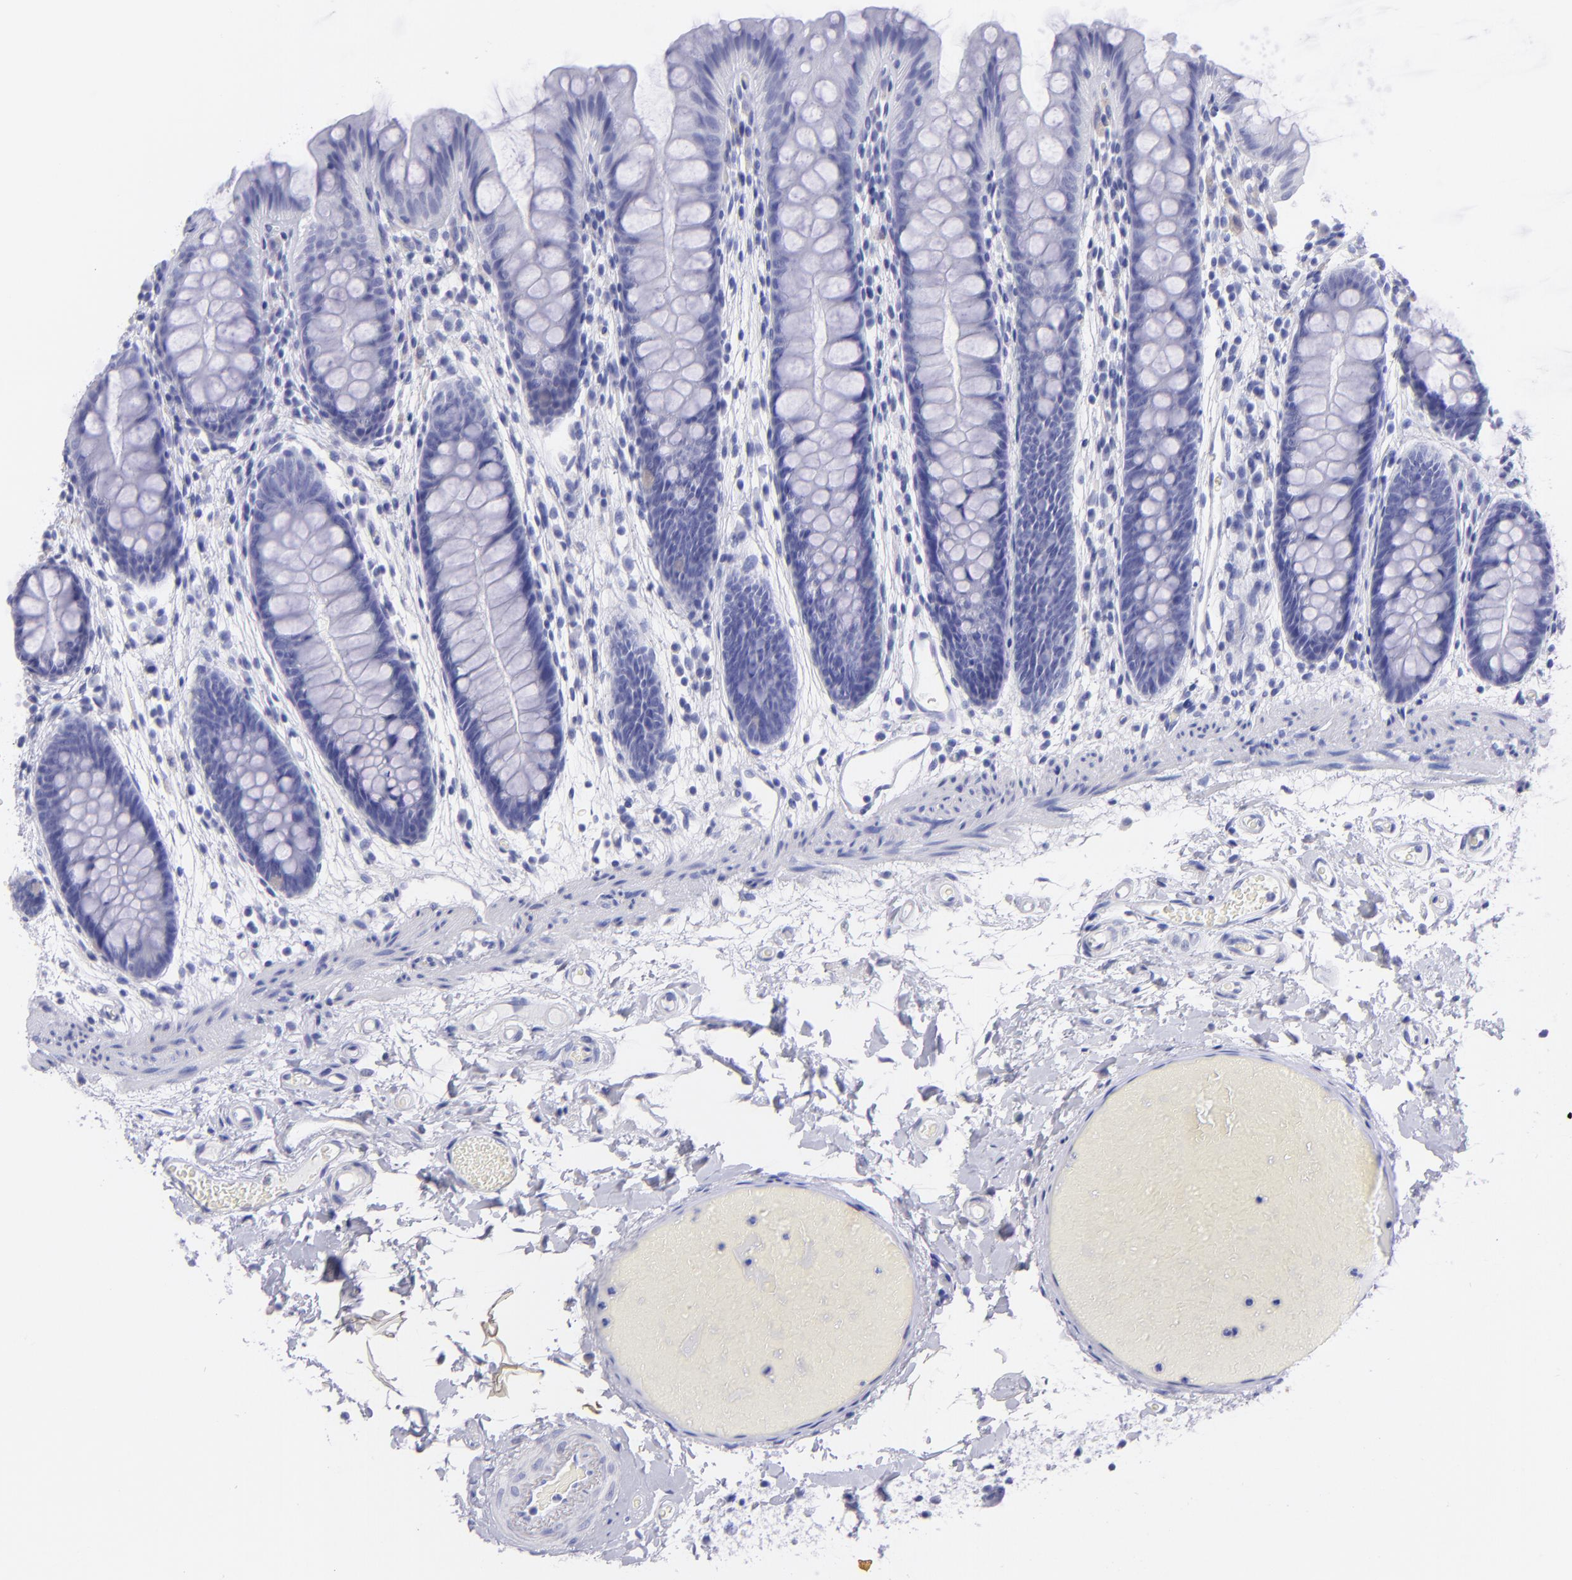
{"staining": {"intensity": "negative", "quantity": "none", "location": "none"}, "tissue": "colon", "cell_type": "Endothelial cells", "image_type": "normal", "snomed": [{"axis": "morphology", "description": "Normal tissue, NOS"}, {"axis": "topography", "description": "Smooth muscle"}, {"axis": "topography", "description": "Colon"}], "caption": "This is an immunohistochemistry micrograph of unremarkable colon. There is no staining in endothelial cells.", "gene": "CNP", "patient": {"sex": "male", "age": 67}}